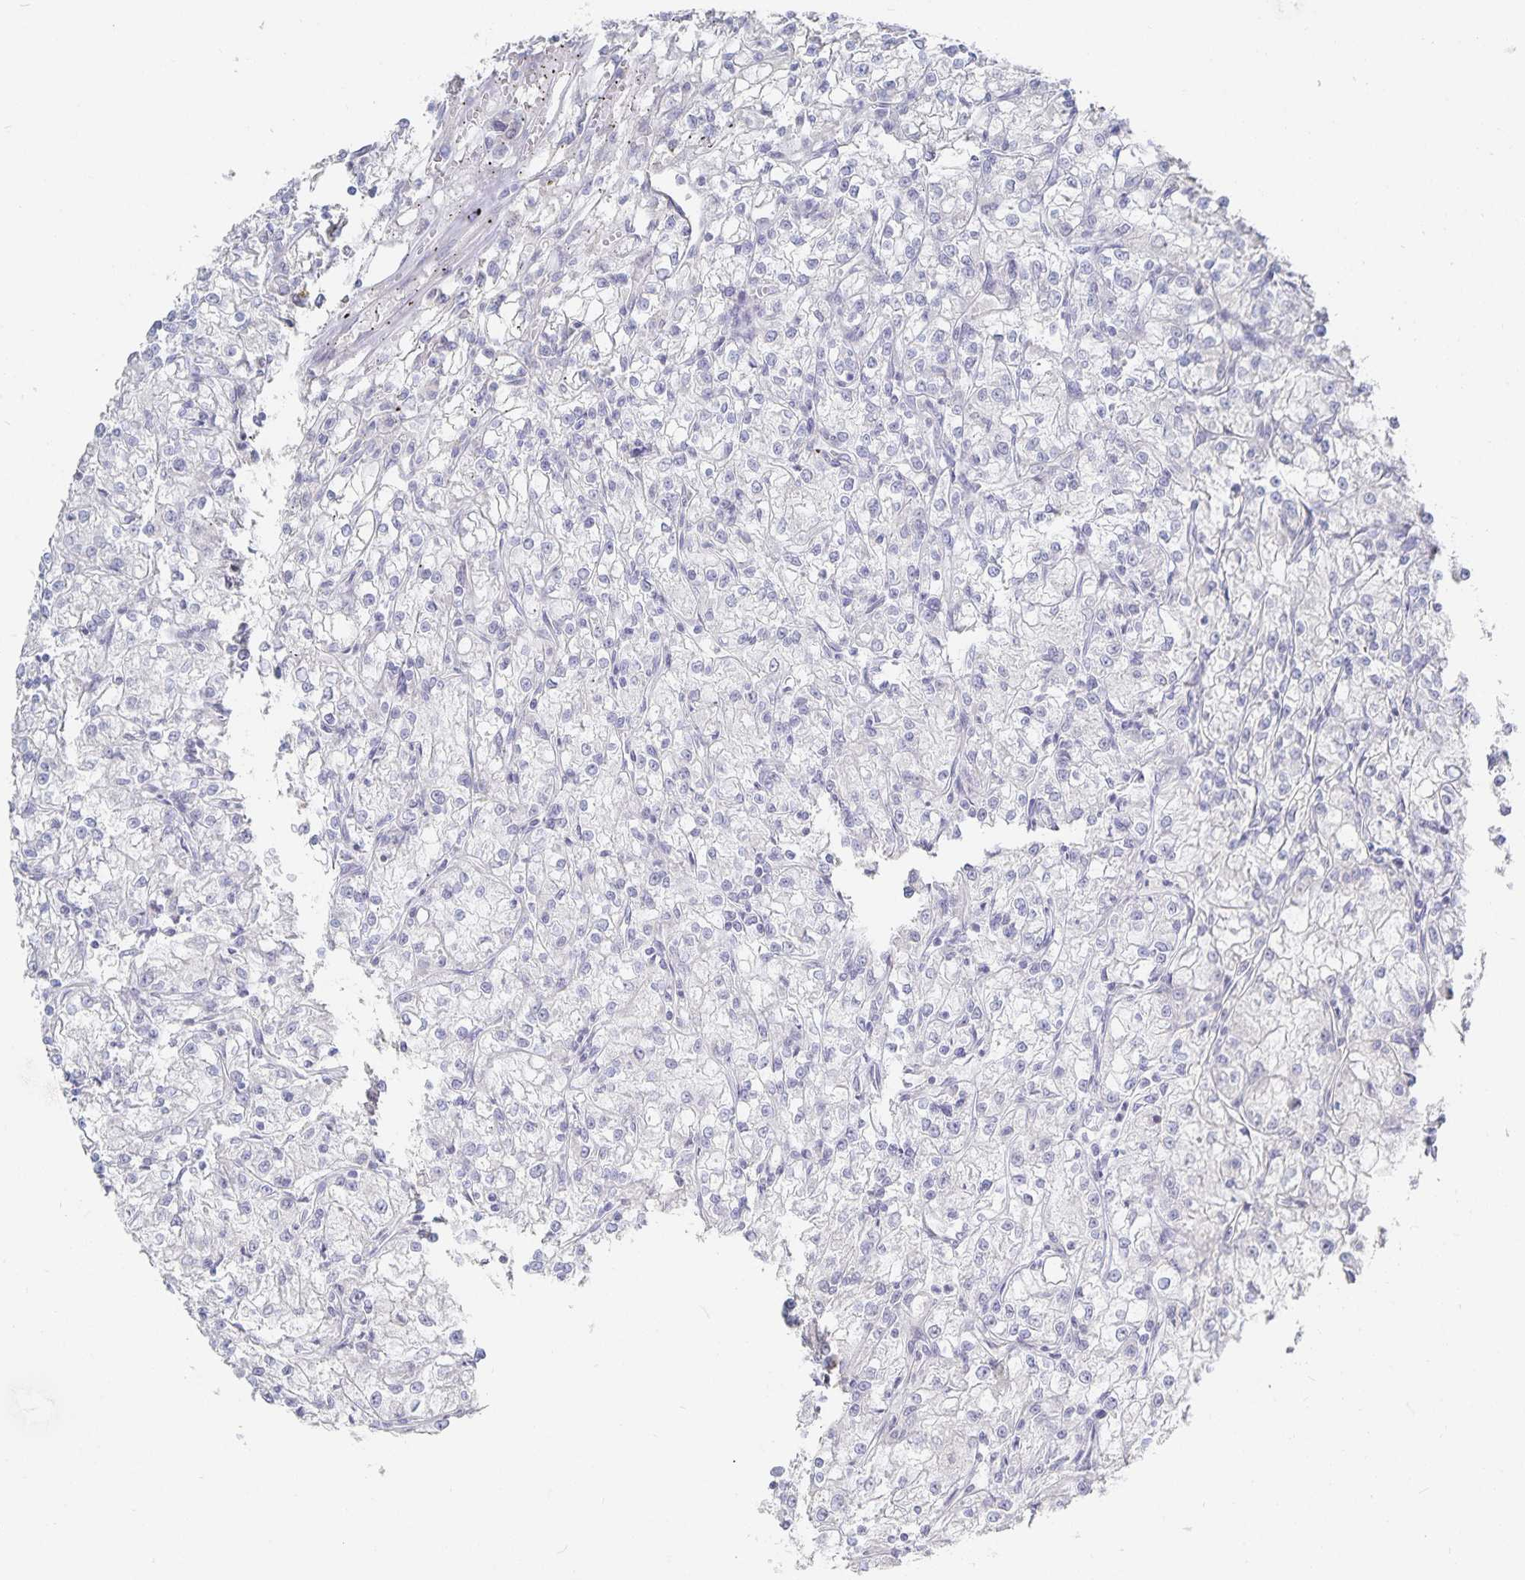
{"staining": {"intensity": "negative", "quantity": "none", "location": "none"}, "tissue": "renal cancer", "cell_type": "Tumor cells", "image_type": "cancer", "snomed": [{"axis": "morphology", "description": "Adenocarcinoma, NOS"}, {"axis": "topography", "description": "Kidney"}], "caption": "A high-resolution image shows IHC staining of renal cancer, which reveals no significant expression in tumor cells. (DAB (3,3'-diaminobenzidine) IHC with hematoxylin counter stain).", "gene": "DNAH9", "patient": {"sex": "female", "age": 59}}